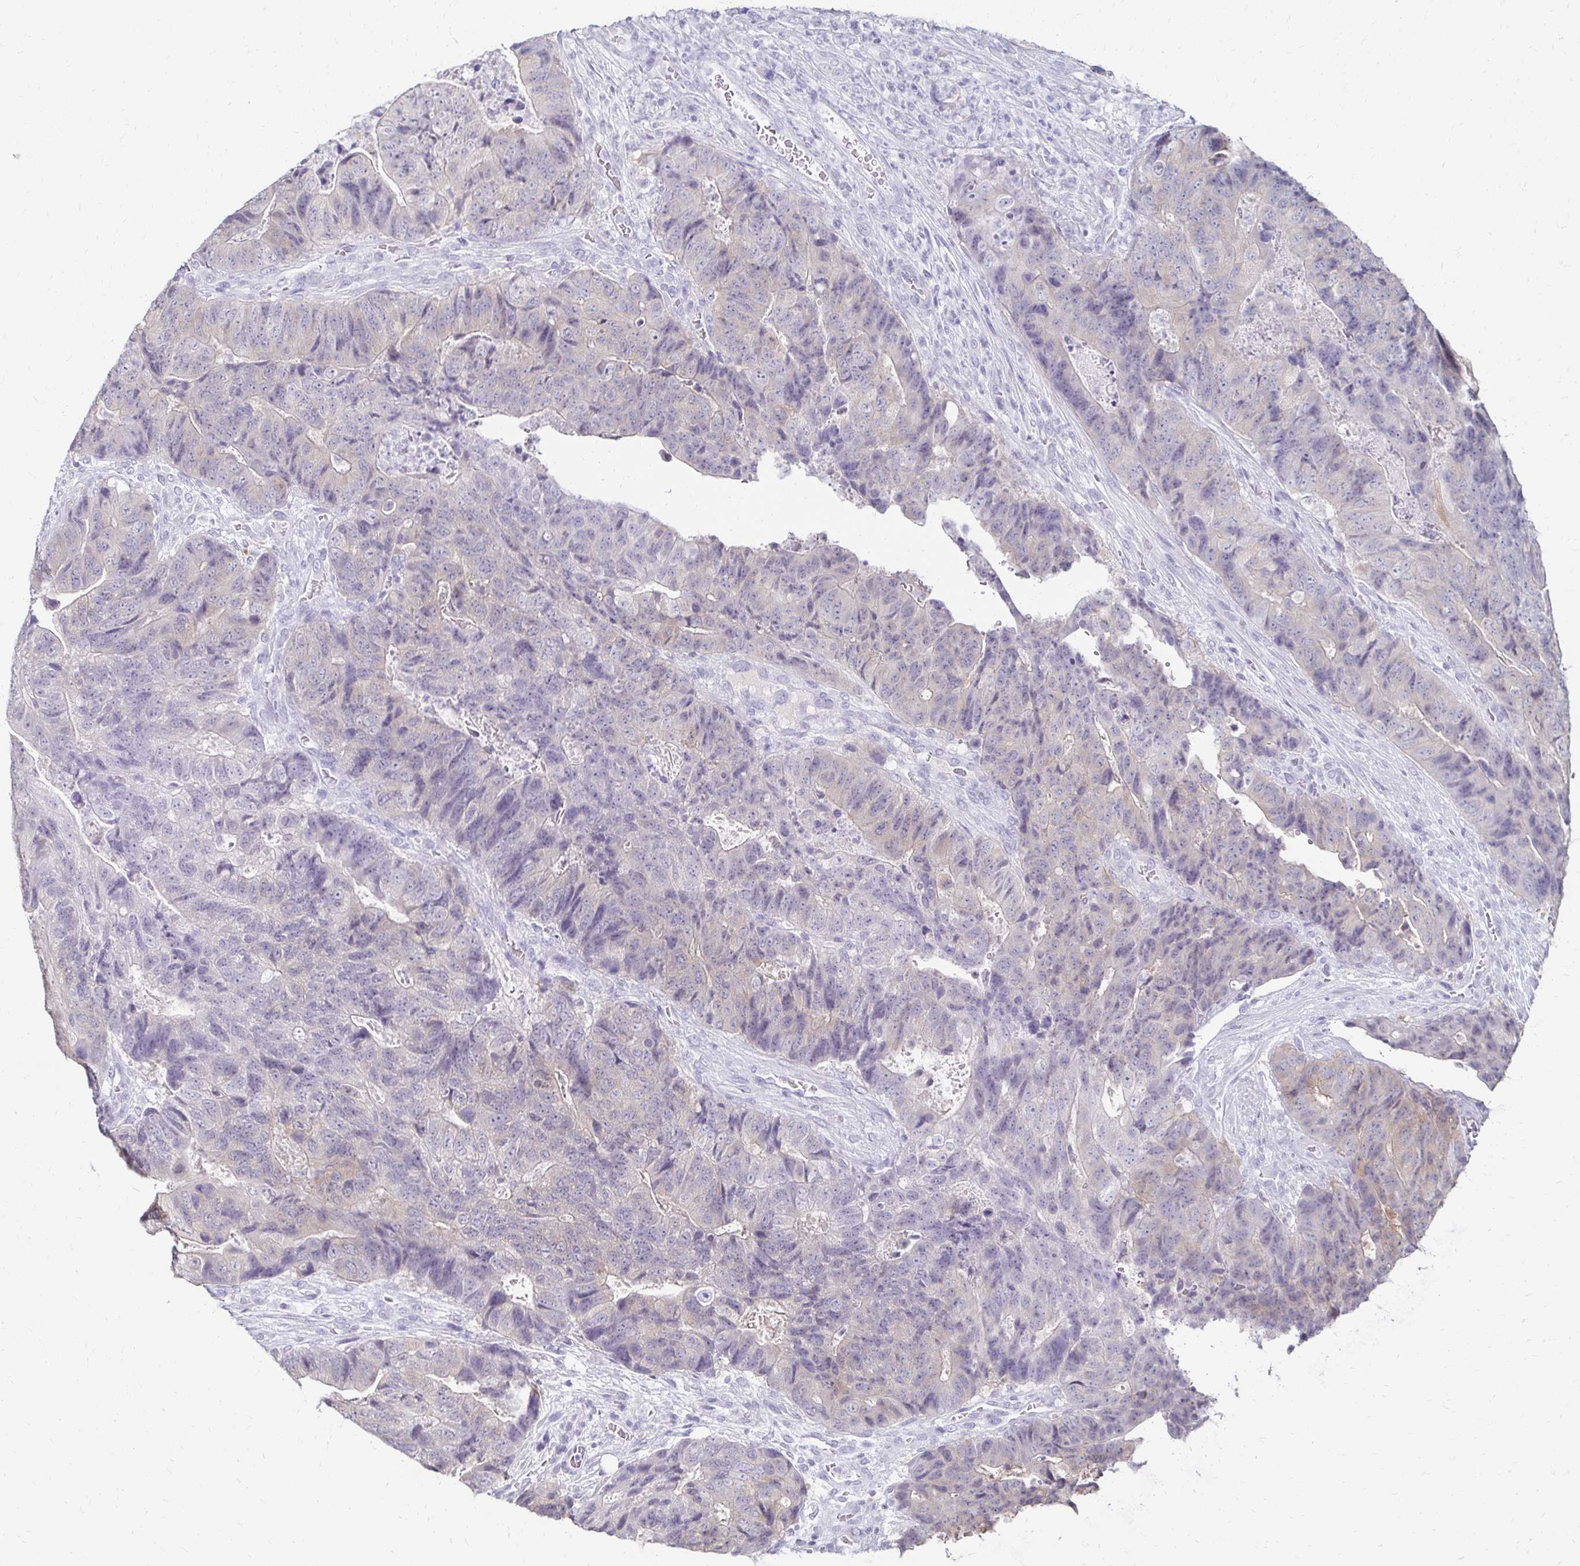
{"staining": {"intensity": "weak", "quantity": "<25%", "location": "cytoplasmic/membranous"}, "tissue": "colorectal cancer", "cell_type": "Tumor cells", "image_type": "cancer", "snomed": [{"axis": "morphology", "description": "Normal tissue, NOS"}, {"axis": "morphology", "description": "Adenocarcinoma, NOS"}, {"axis": "topography", "description": "Colon"}], "caption": "The immunohistochemistry photomicrograph has no significant positivity in tumor cells of colorectal cancer tissue.", "gene": "TOMM34", "patient": {"sex": "female", "age": 48}}